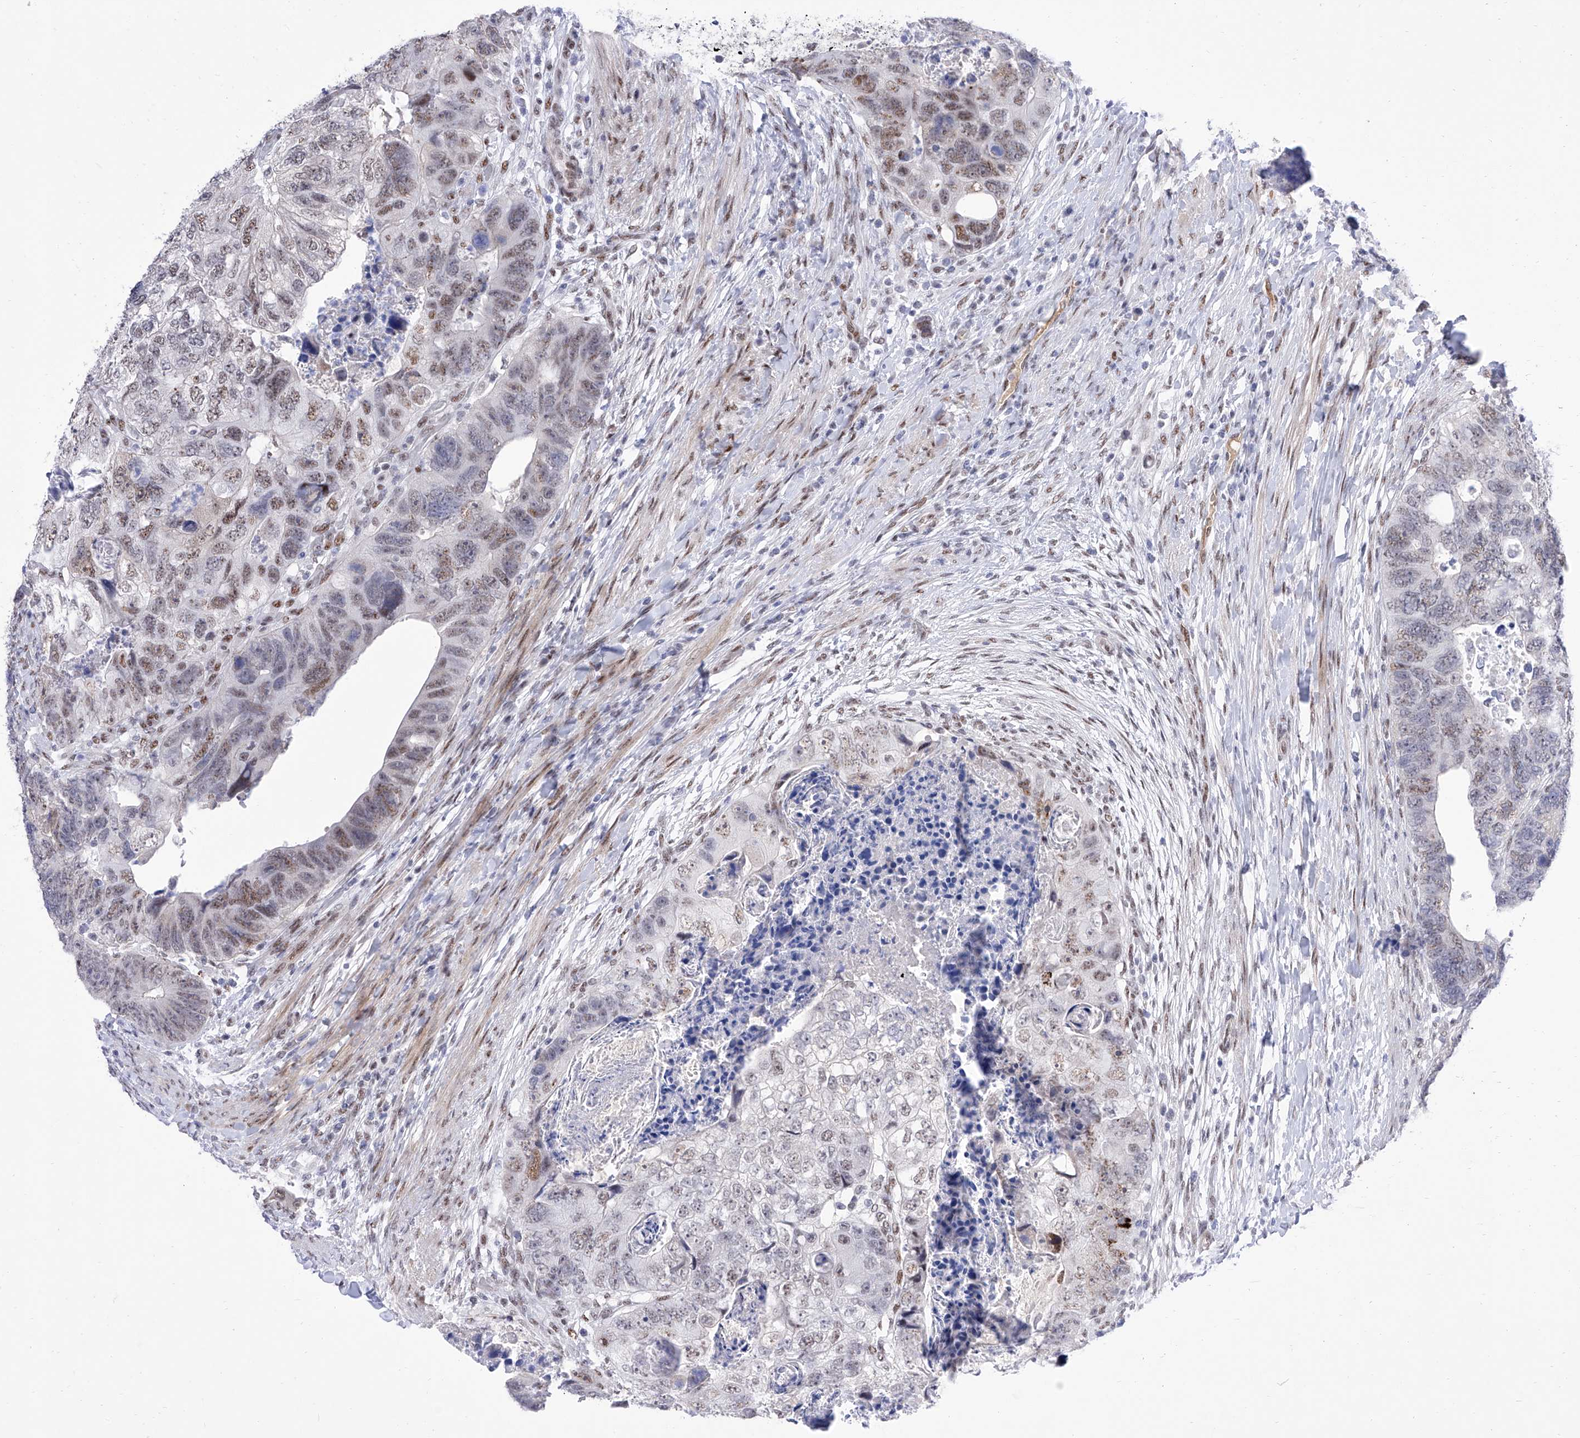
{"staining": {"intensity": "moderate", "quantity": "25%-75%", "location": "nuclear"}, "tissue": "colorectal cancer", "cell_type": "Tumor cells", "image_type": "cancer", "snomed": [{"axis": "morphology", "description": "Adenocarcinoma, NOS"}, {"axis": "topography", "description": "Rectum"}], "caption": "The image shows staining of colorectal cancer (adenocarcinoma), revealing moderate nuclear protein staining (brown color) within tumor cells.", "gene": "ATN1", "patient": {"sex": "male", "age": 59}}